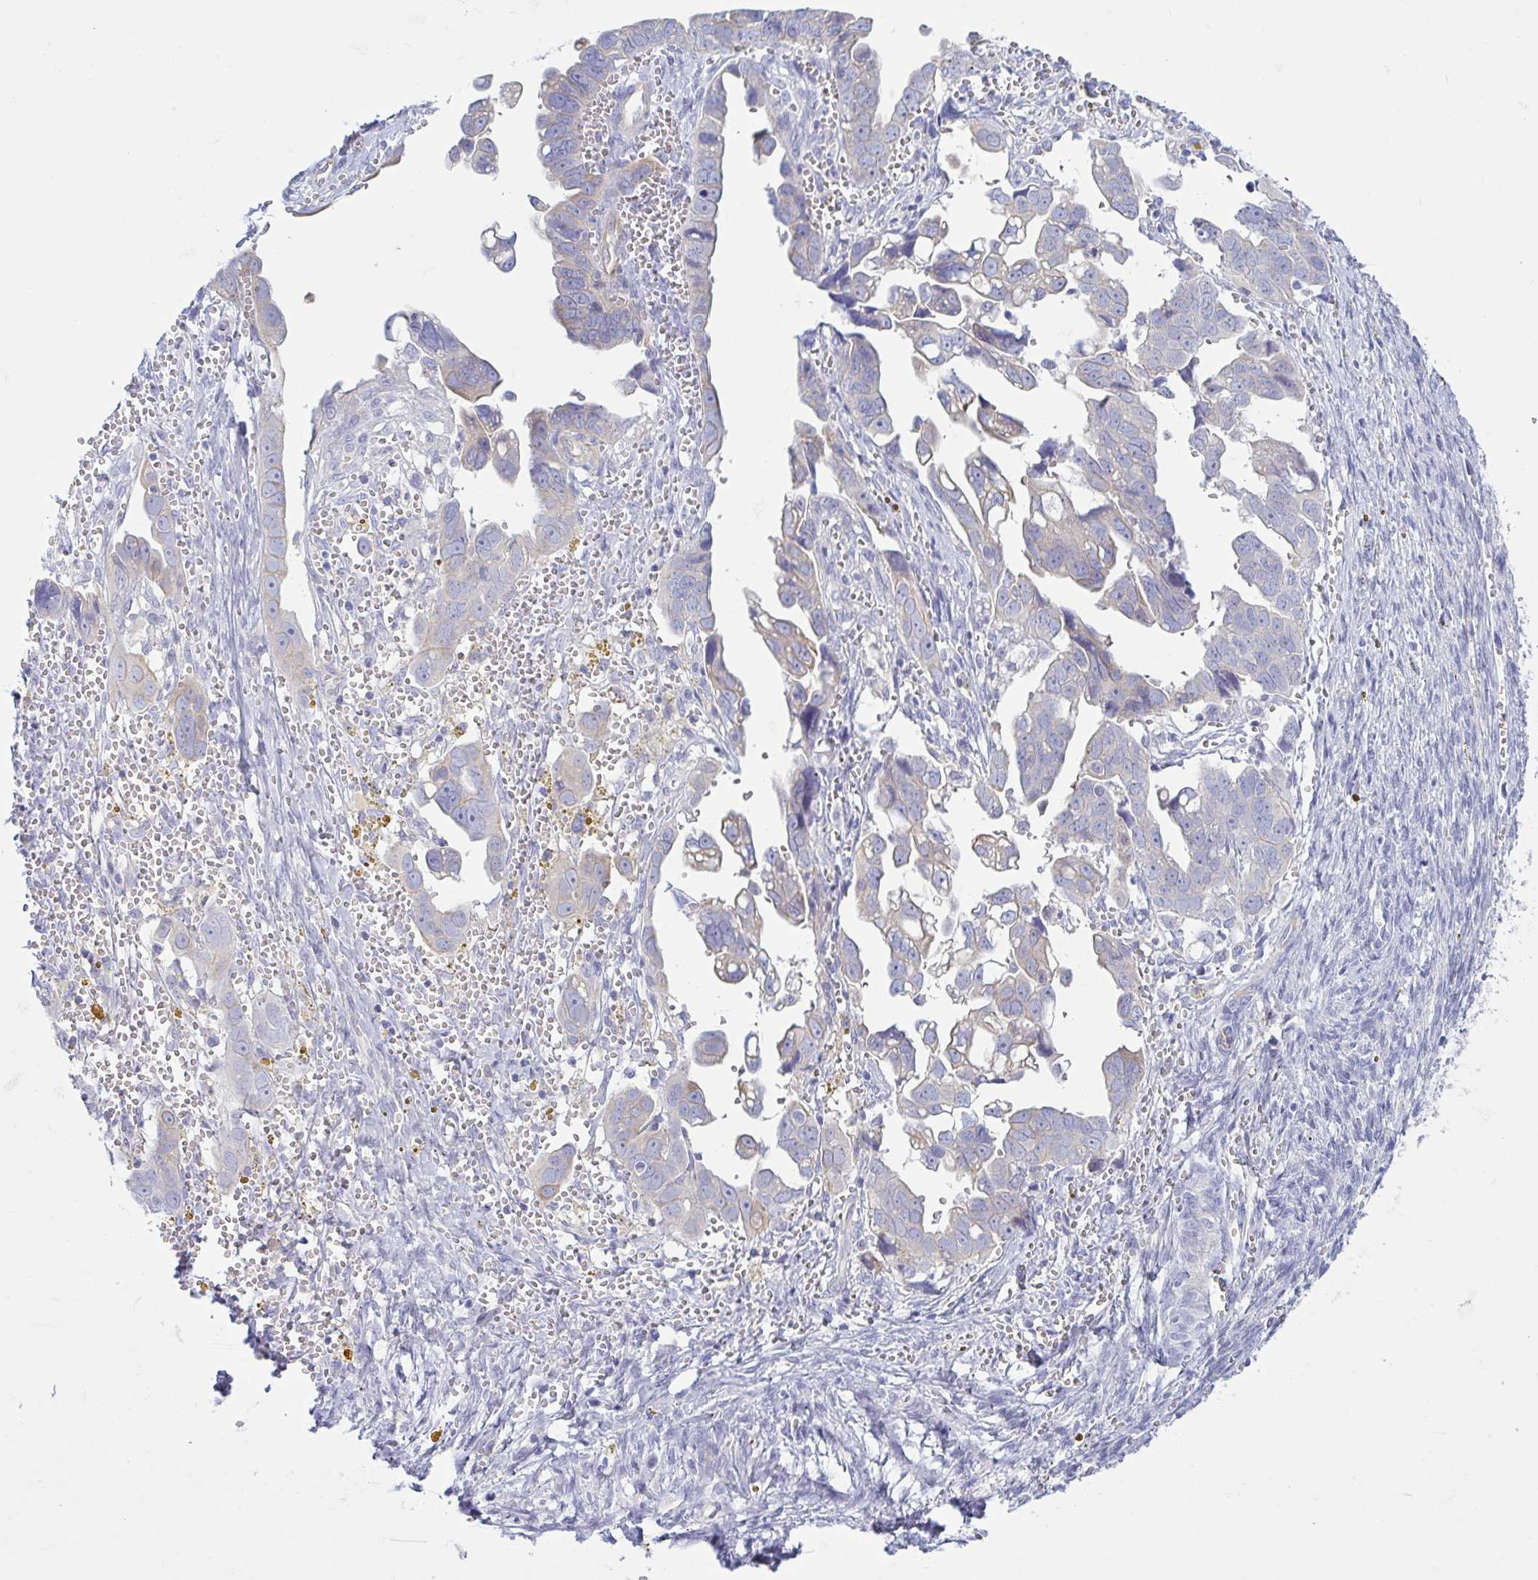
{"staining": {"intensity": "weak", "quantity": "<25%", "location": "cytoplasmic/membranous"}, "tissue": "ovarian cancer", "cell_type": "Tumor cells", "image_type": "cancer", "snomed": [{"axis": "morphology", "description": "Cystadenocarcinoma, serous, NOS"}, {"axis": "topography", "description": "Ovary"}], "caption": "The IHC histopathology image has no significant staining in tumor cells of ovarian cancer (serous cystadenocarcinoma) tissue. Brightfield microscopy of IHC stained with DAB (brown) and hematoxylin (blue), captured at high magnification.", "gene": "TNNI2", "patient": {"sex": "female", "age": 59}}